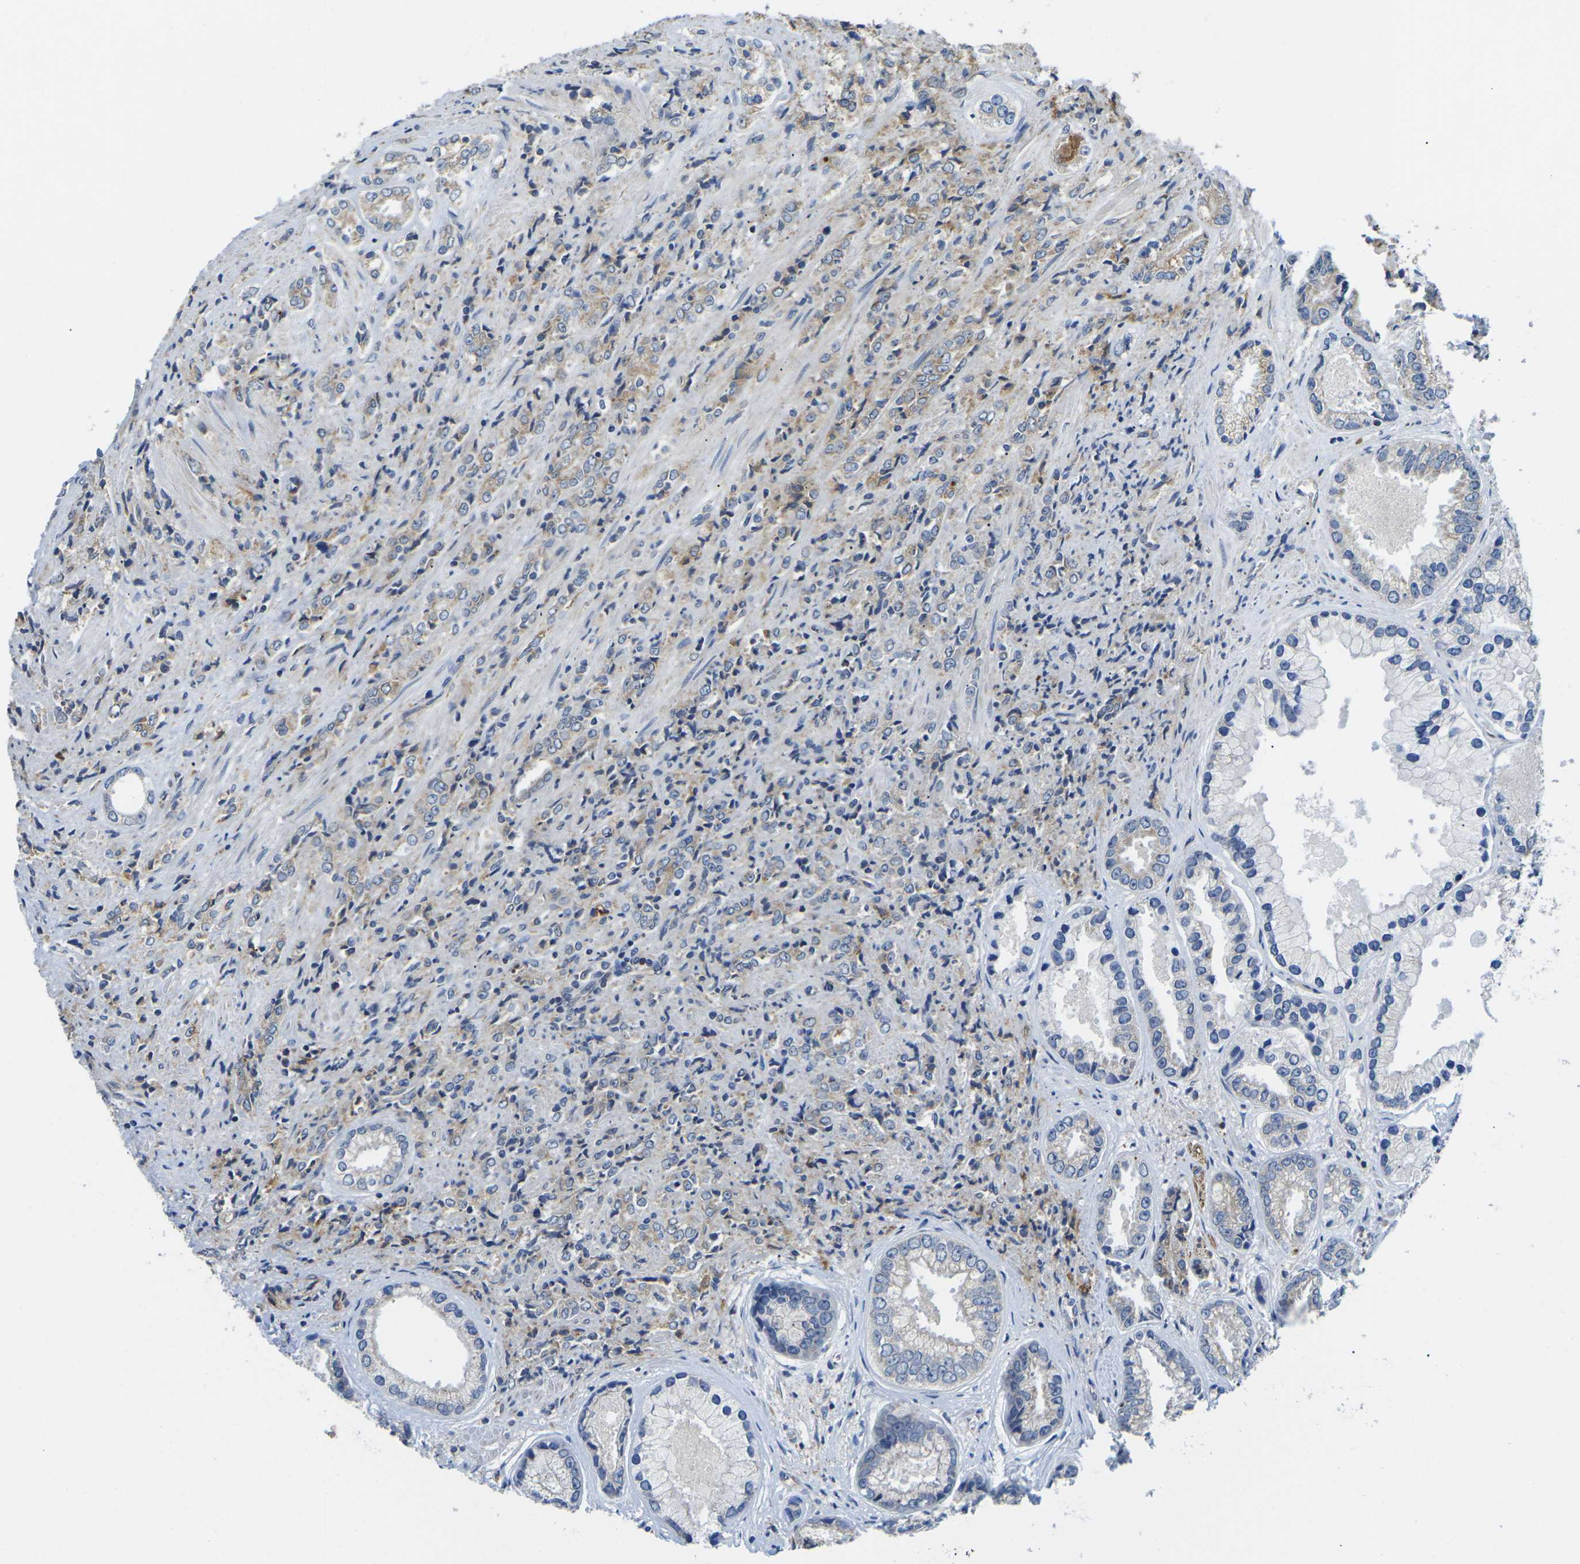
{"staining": {"intensity": "weak", "quantity": "<25%", "location": "cytoplasmic/membranous"}, "tissue": "prostate cancer", "cell_type": "Tumor cells", "image_type": "cancer", "snomed": [{"axis": "morphology", "description": "Adenocarcinoma, High grade"}, {"axis": "topography", "description": "Prostate"}], "caption": "Tumor cells show no significant protein expression in prostate cancer.", "gene": "TMEFF2", "patient": {"sex": "male", "age": 61}}